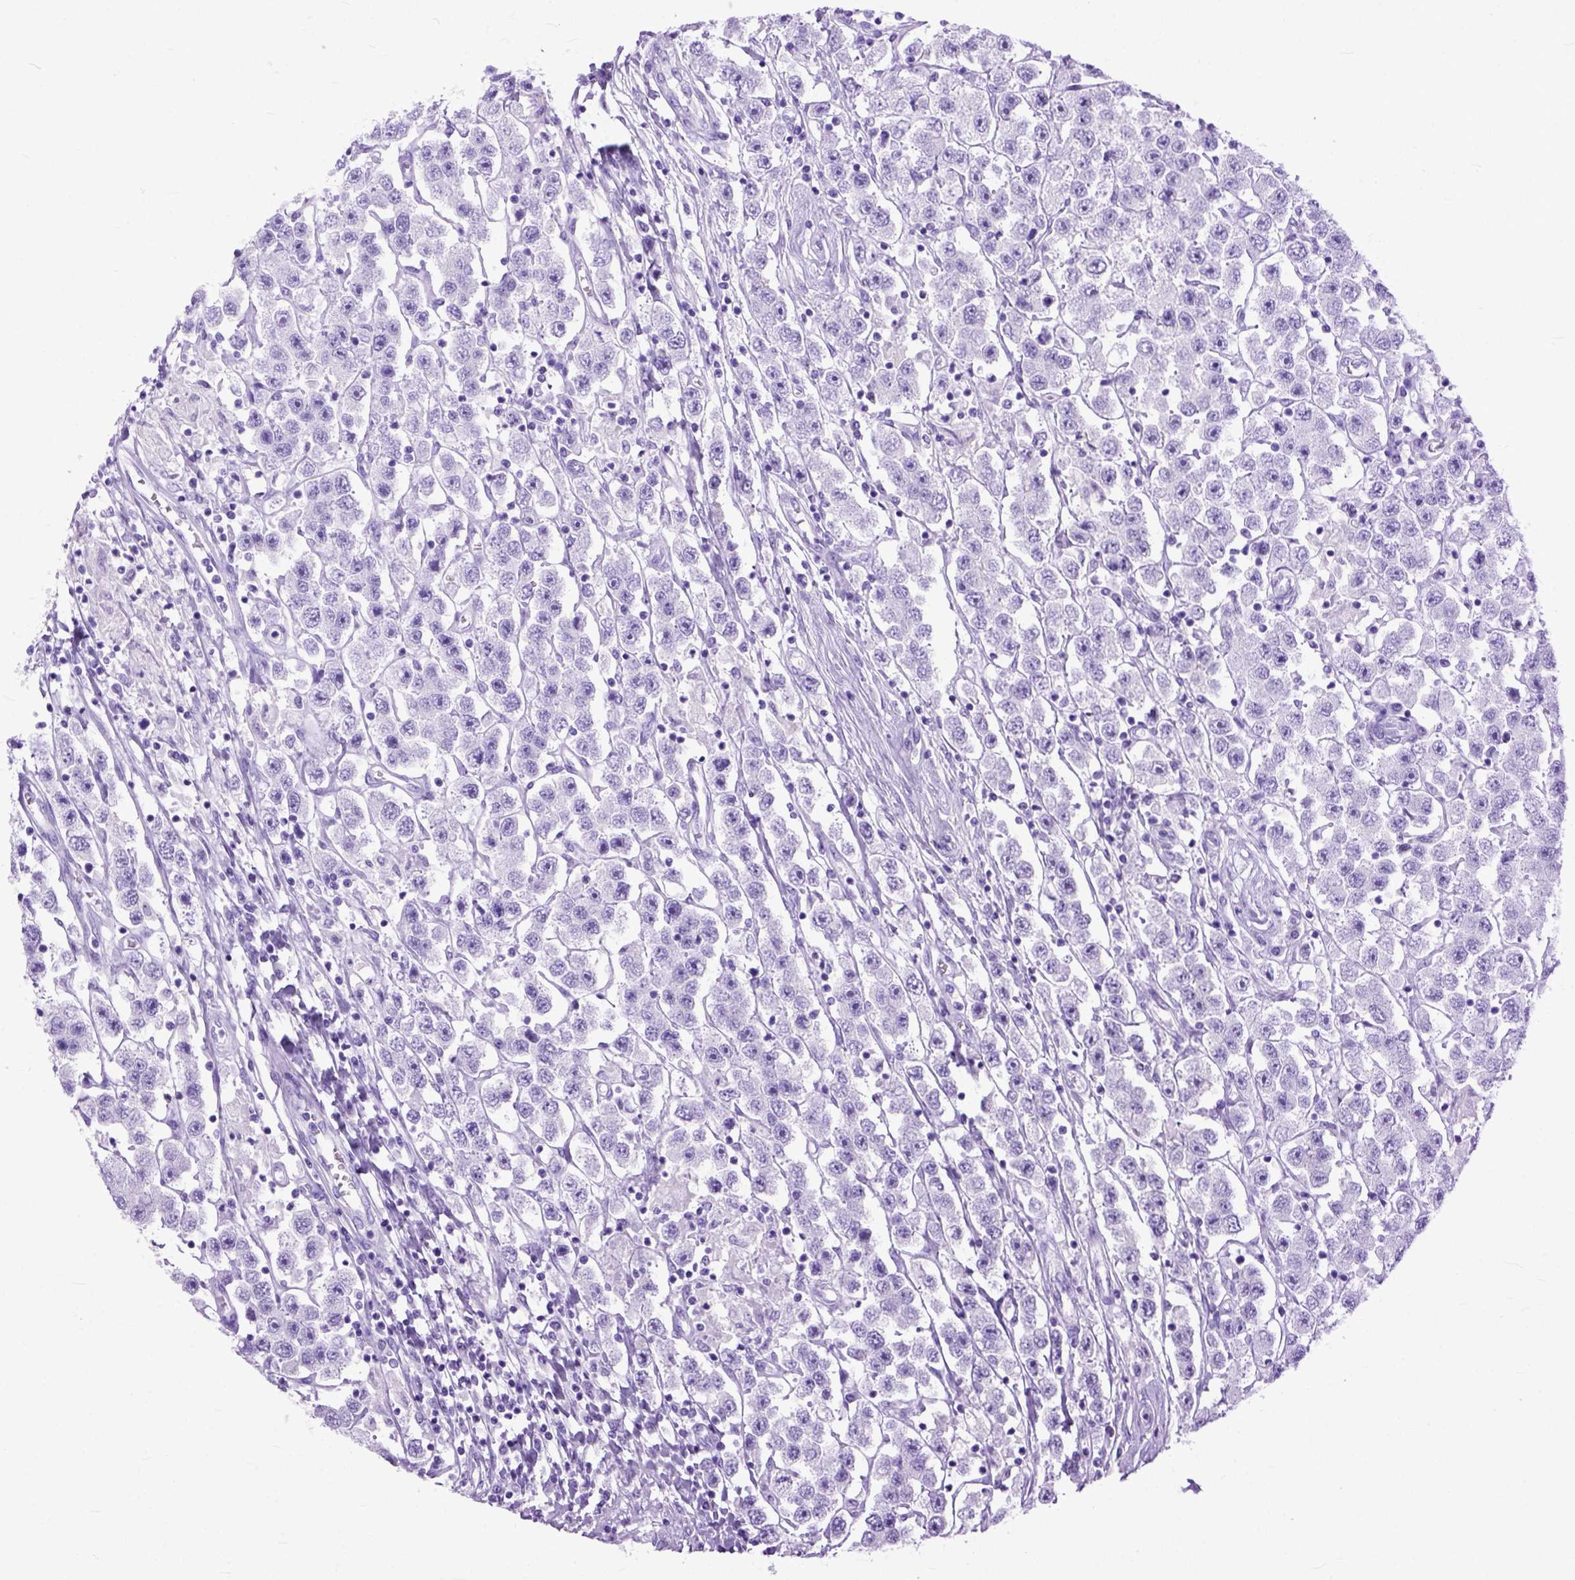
{"staining": {"intensity": "negative", "quantity": "none", "location": "none"}, "tissue": "testis cancer", "cell_type": "Tumor cells", "image_type": "cancer", "snomed": [{"axis": "morphology", "description": "Seminoma, NOS"}, {"axis": "topography", "description": "Testis"}], "caption": "Immunohistochemical staining of human testis seminoma displays no significant positivity in tumor cells. The staining is performed using DAB brown chromogen with nuclei counter-stained in using hematoxylin.", "gene": "GNGT1", "patient": {"sex": "male", "age": 45}}